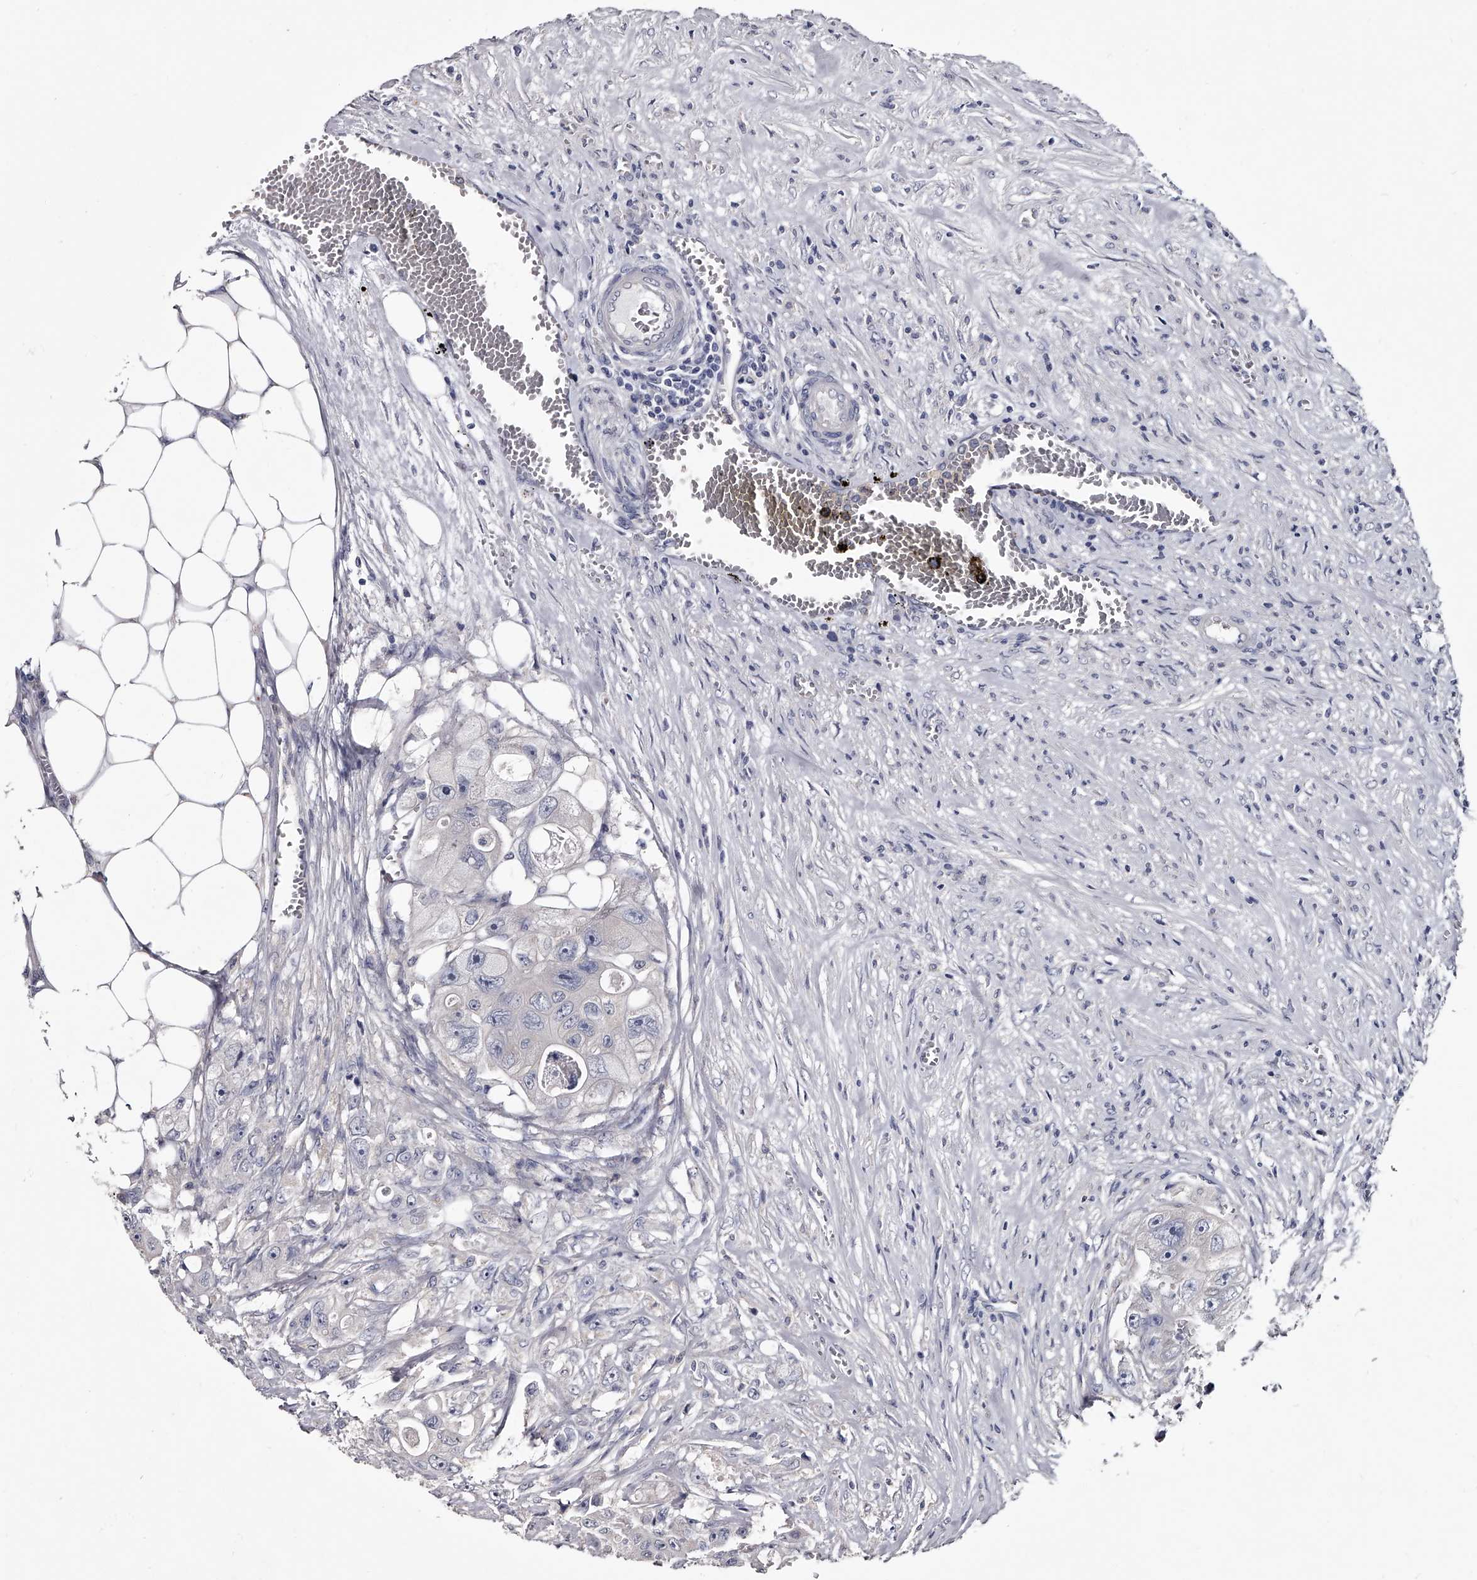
{"staining": {"intensity": "negative", "quantity": "none", "location": "none"}, "tissue": "colorectal cancer", "cell_type": "Tumor cells", "image_type": "cancer", "snomed": [{"axis": "morphology", "description": "Adenocarcinoma, NOS"}, {"axis": "topography", "description": "Colon"}], "caption": "IHC micrograph of human colorectal cancer stained for a protein (brown), which shows no staining in tumor cells. Brightfield microscopy of IHC stained with DAB (brown) and hematoxylin (blue), captured at high magnification.", "gene": "GAPVD1", "patient": {"sex": "female", "age": 46}}